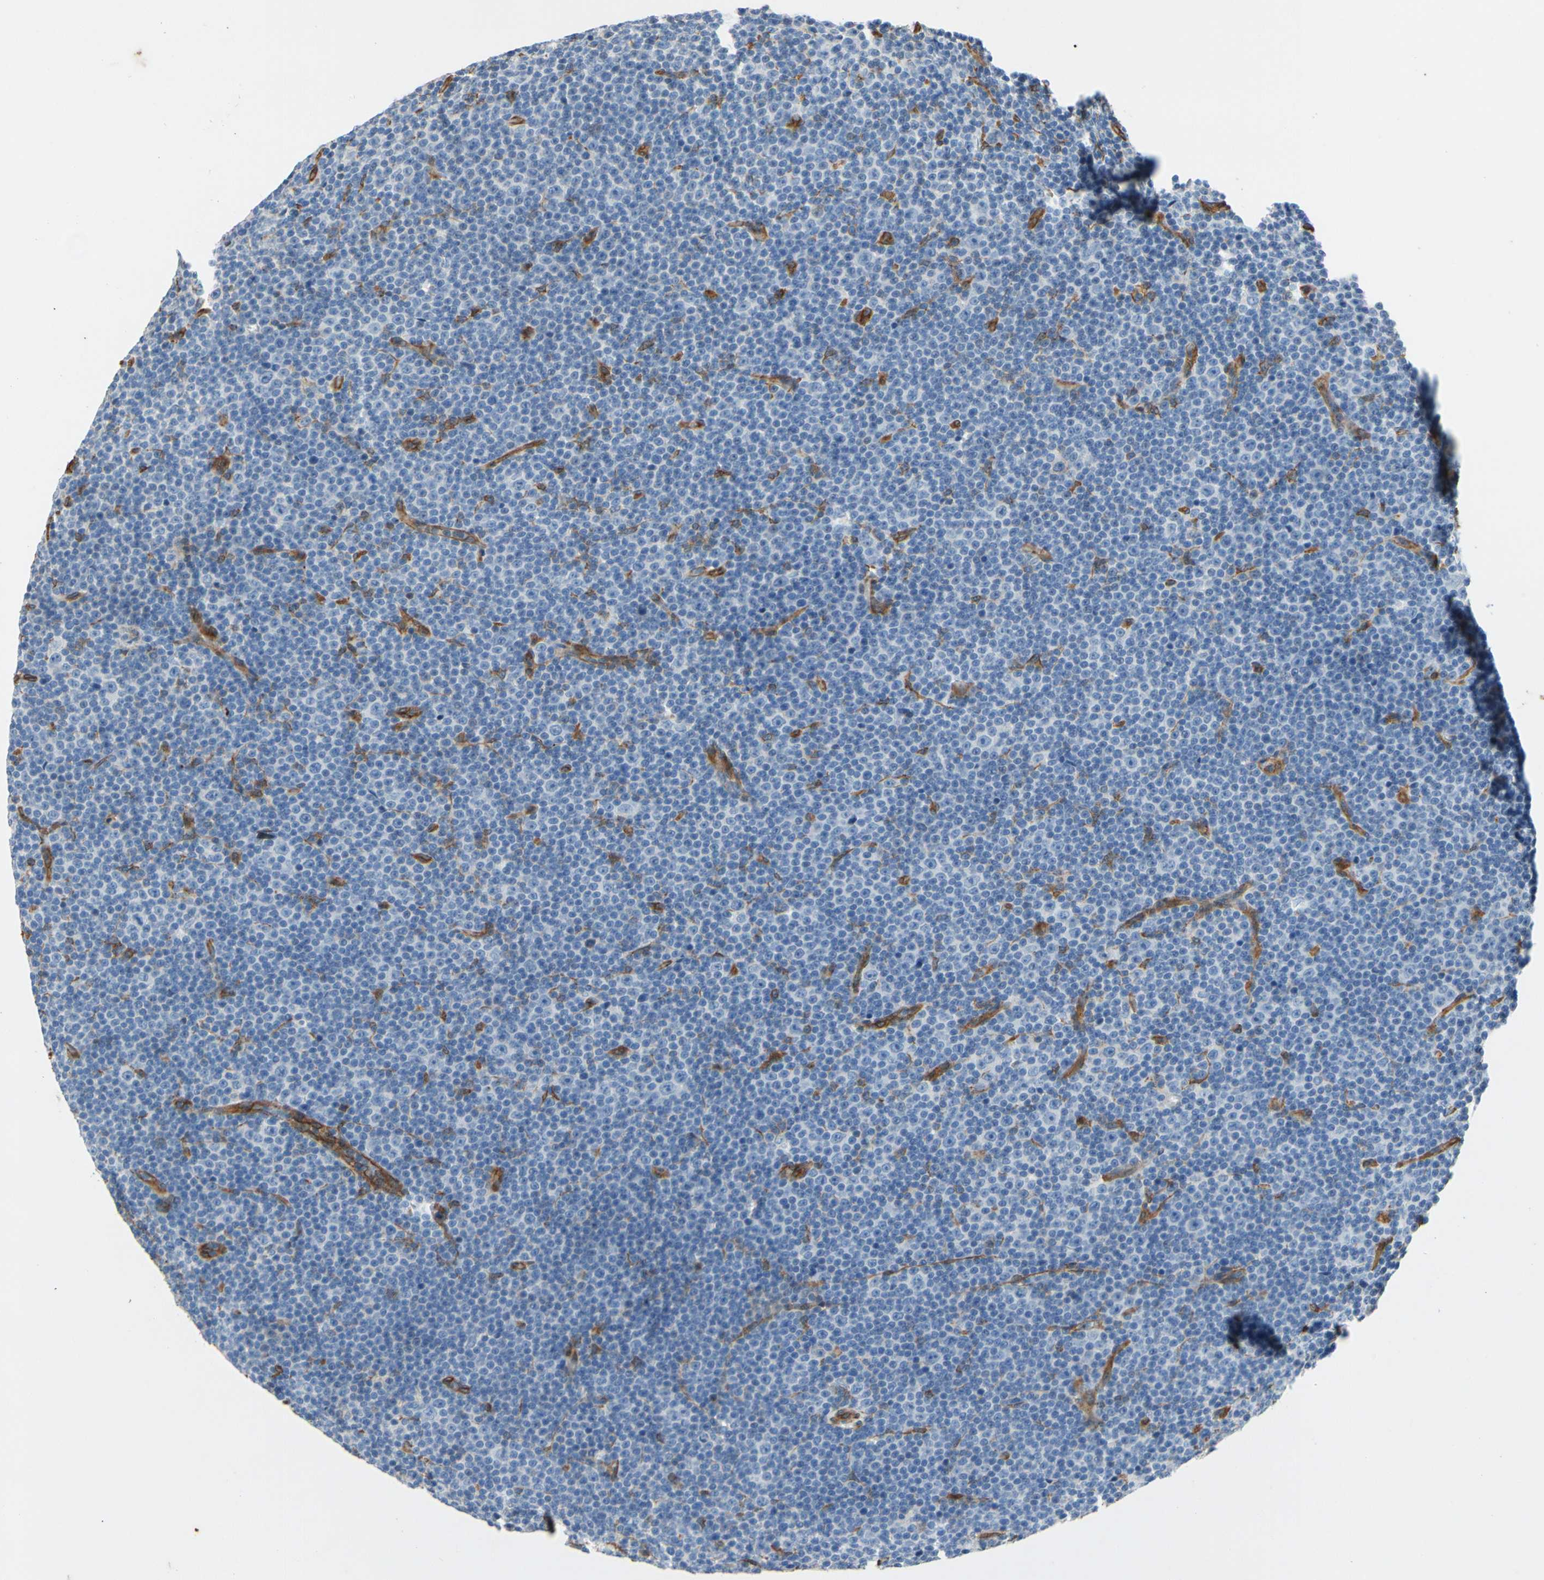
{"staining": {"intensity": "negative", "quantity": "none", "location": "none"}, "tissue": "lymphoma", "cell_type": "Tumor cells", "image_type": "cancer", "snomed": [{"axis": "morphology", "description": "Malignant lymphoma, non-Hodgkin's type, Low grade"}, {"axis": "topography", "description": "Lymph node"}], "caption": "Immunohistochemistry (IHC) photomicrograph of neoplastic tissue: lymphoma stained with DAB demonstrates no significant protein expression in tumor cells.", "gene": "CTTNBP2", "patient": {"sex": "female", "age": 67}}